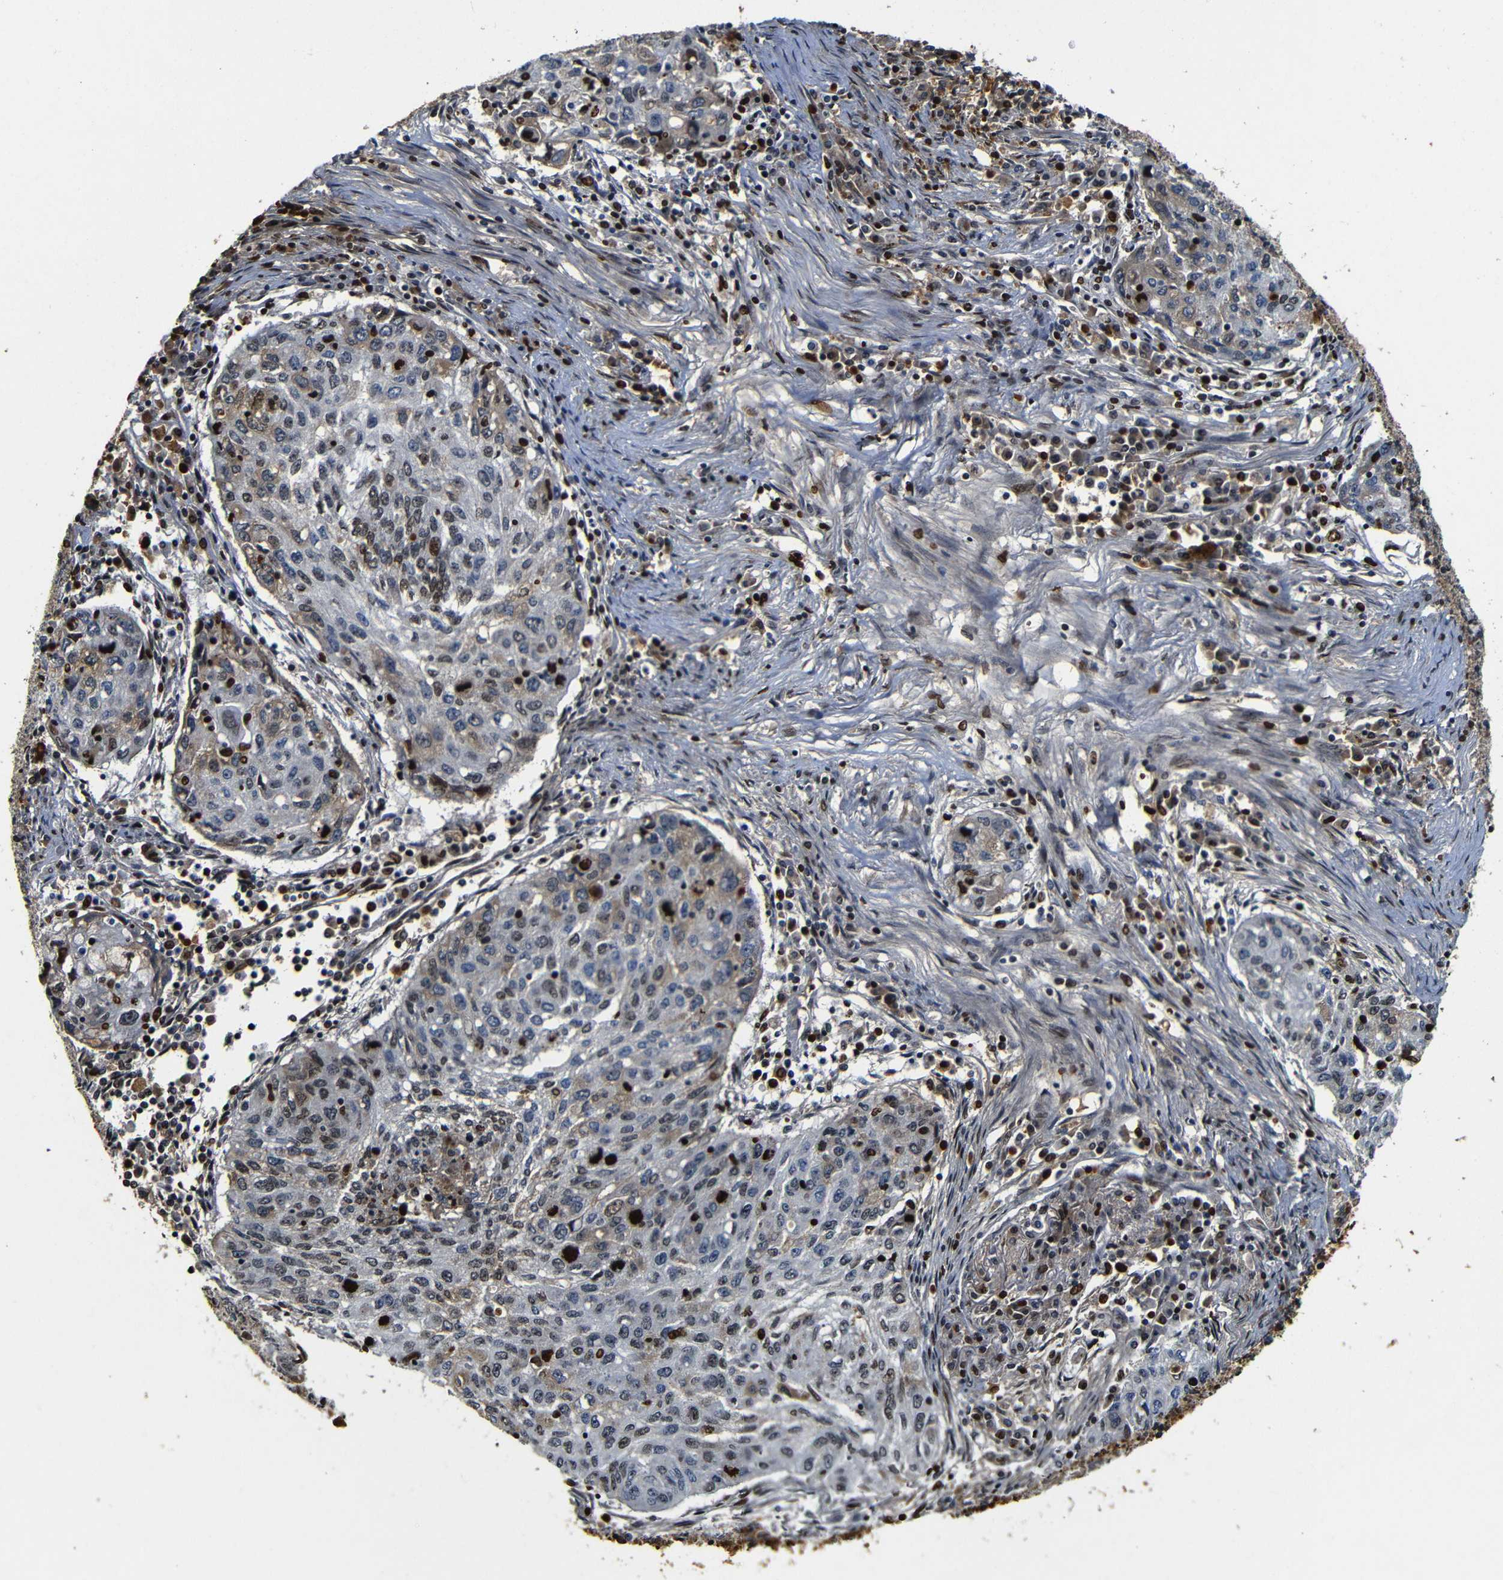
{"staining": {"intensity": "moderate", "quantity": "<25%", "location": "cytoplasmic/membranous"}, "tissue": "lung cancer", "cell_type": "Tumor cells", "image_type": "cancer", "snomed": [{"axis": "morphology", "description": "Squamous cell carcinoma, NOS"}, {"axis": "topography", "description": "Lung"}], "caption": "Human squamous cell carcinoma (lung) stained with a brown dye displays moderate cytoplasmic/membranous positive expression in about <25% of tumor cells.", "gene": "MYC", "patient": {"sex": "female", "age": 63}}